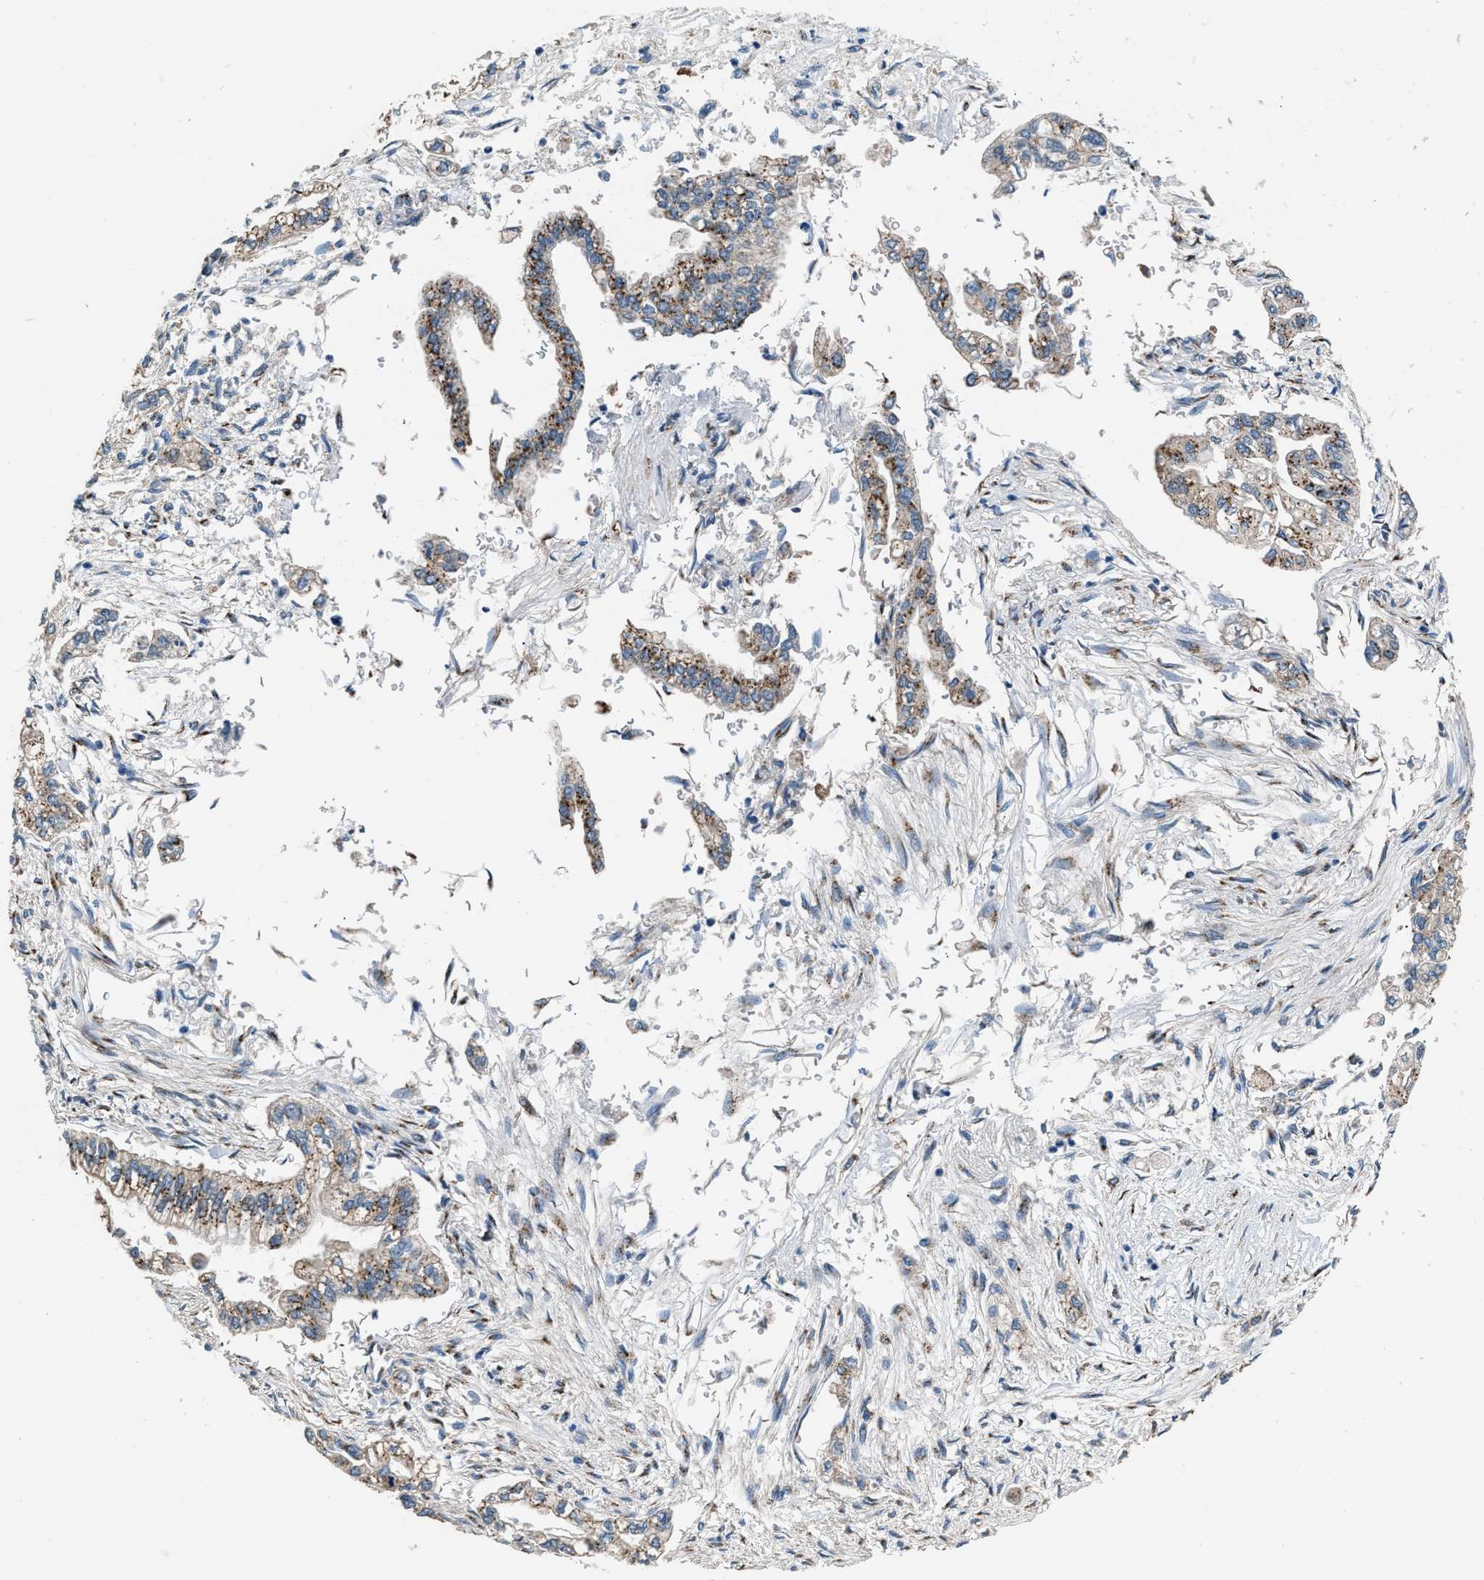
{"staining": {"intensity": "moderate", "quantity": ">75%", "location": "cytoplasmic/membranous"}, "tissue": "pancreatic cancer", "cell_type": "Tumor cells", "image_type": "cancer", "snomed": [{"axis": "morphology", "description": "Normal tissue, NOS"}, {"axis": "topography", "description": "Pancreas"}], "caption": "Pancreatic cancer stained with a brown dye displays moderate cytoplasmic/membranous positive positivity in about >75% of tumor cells.", "gene": "GOLM1", "patient": {"sex": "male", "age": 42}}